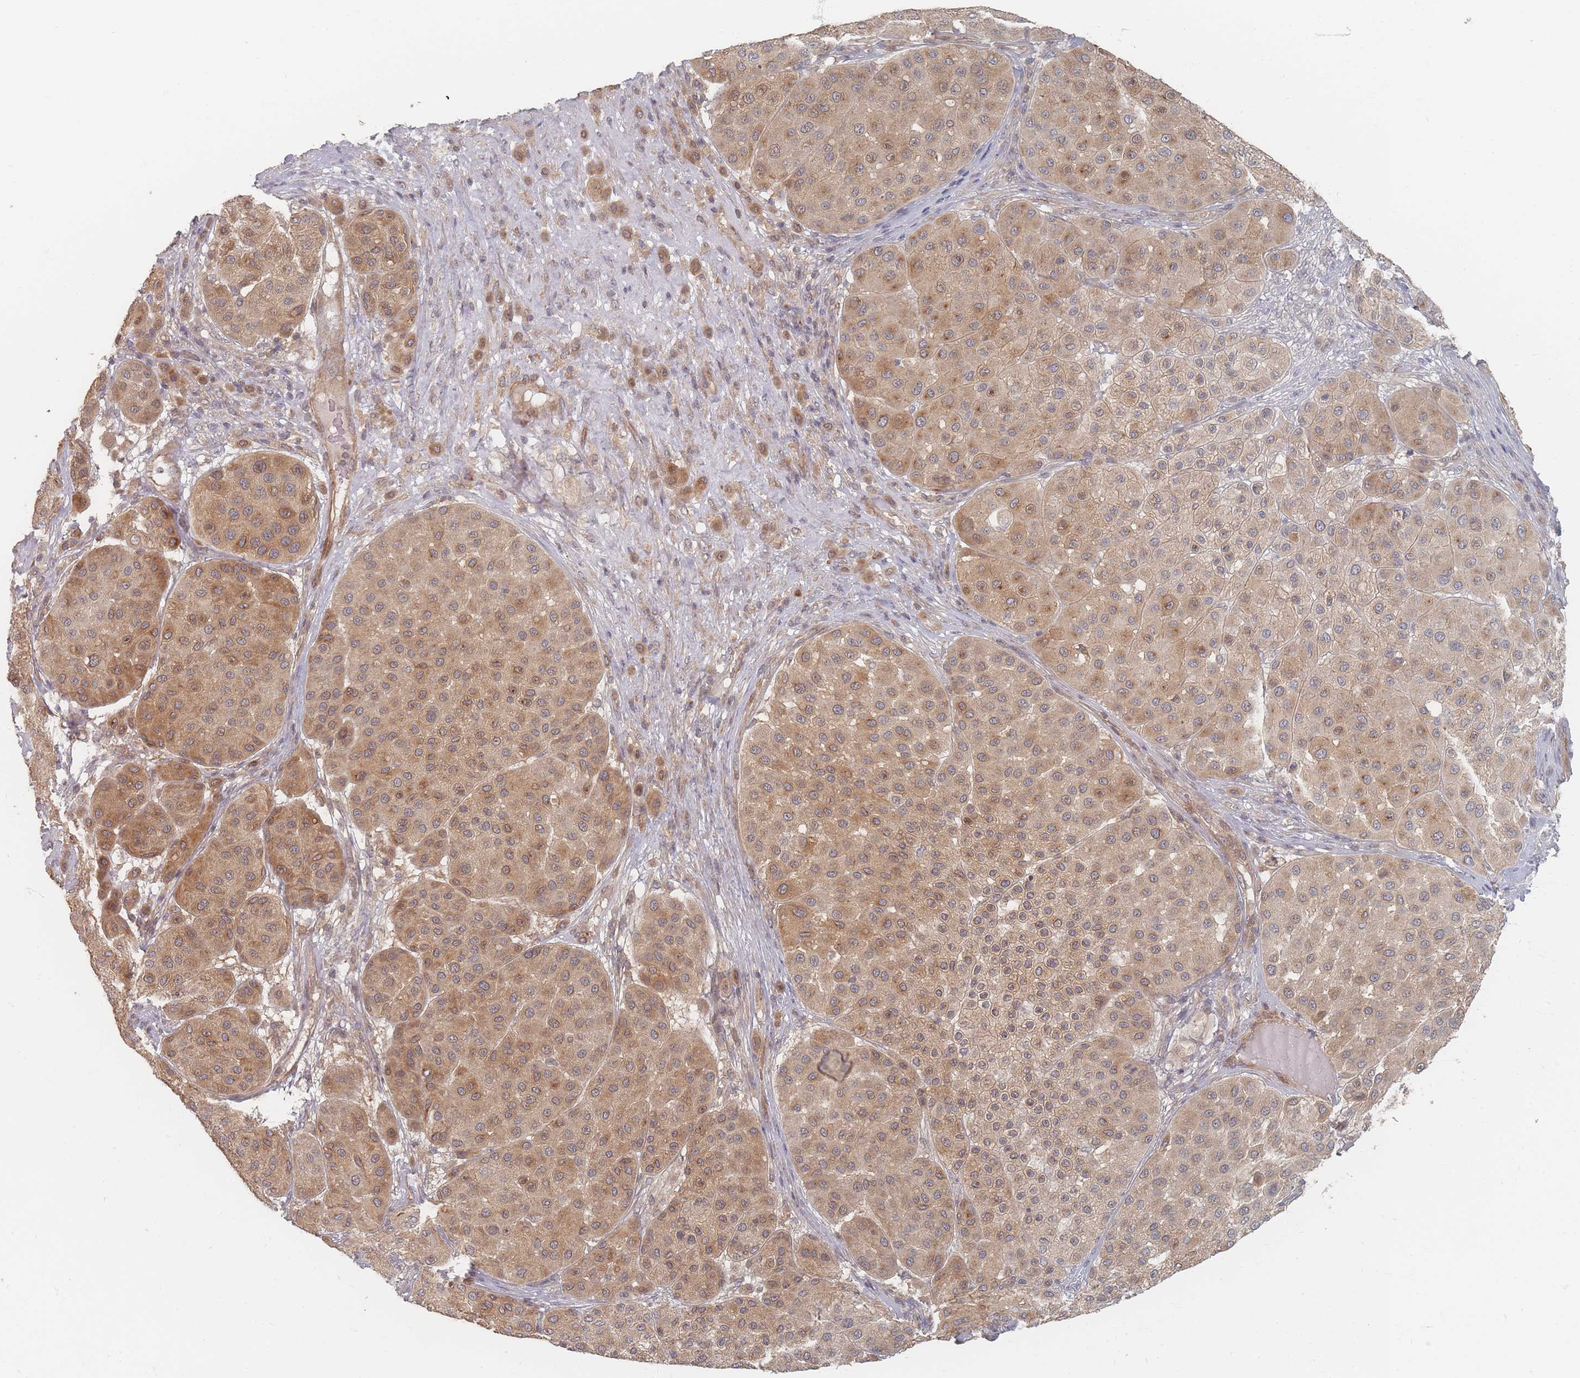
{"staining": {"intensity": "moderate", "quantity": ">75%", "location": "cytoplasmic/membranous"}, "tissue": "melanoma", "cell_type": "Tumor cells", "image_type": "cancer", "snomed": [{"axis": "morphology", "description": "Malignant melanoma, Metastatic site"}, {"axis": "topography", "description": "Smooth muscle"}], "caption": "Brown immunohistochemical staining in melanoma shows moderate cytoplasmic/membranous positivity in approximately >75% of tumor cells.", "gene": "GLE1", "patient": {"sex": "male", "age": 41}}